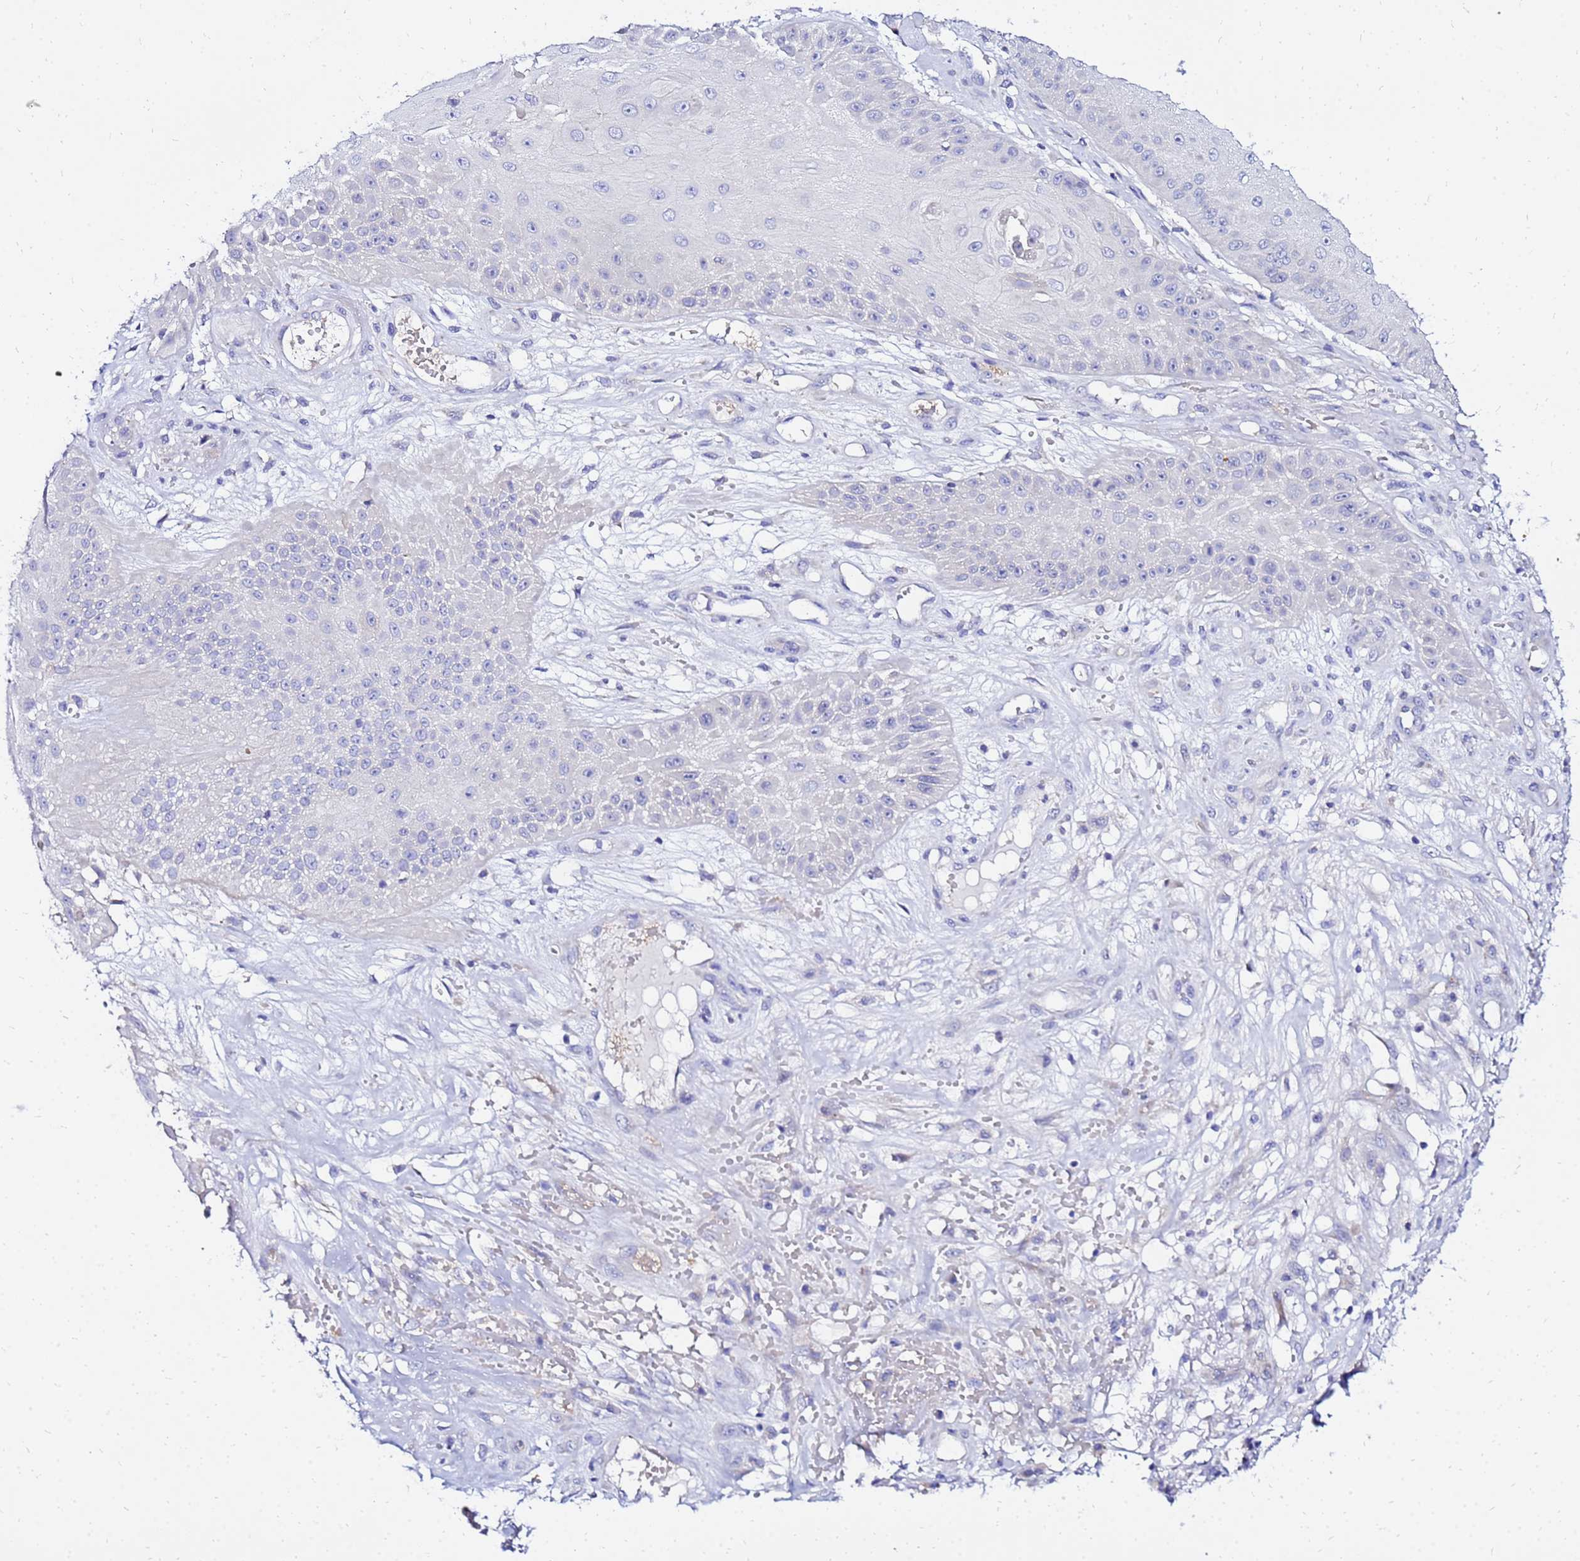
{"staining": {"intensity": "negative", "quantity": "none", "location": "none"}, "tissue": "skin cancer", "cell_type": "Tumor cells", "image_type": "cancer", "snomed": [{"axis": "morphology", "description": "Squamous cell carcinoma, NOS"}, {"axis": "topography", "description": "Skin"}], "caption": "The photomicrograph displays no significant positivity in tumor cells of skin cancer.", "gene": "HERC5", "patient": {"sex": "male", "age": 70}}